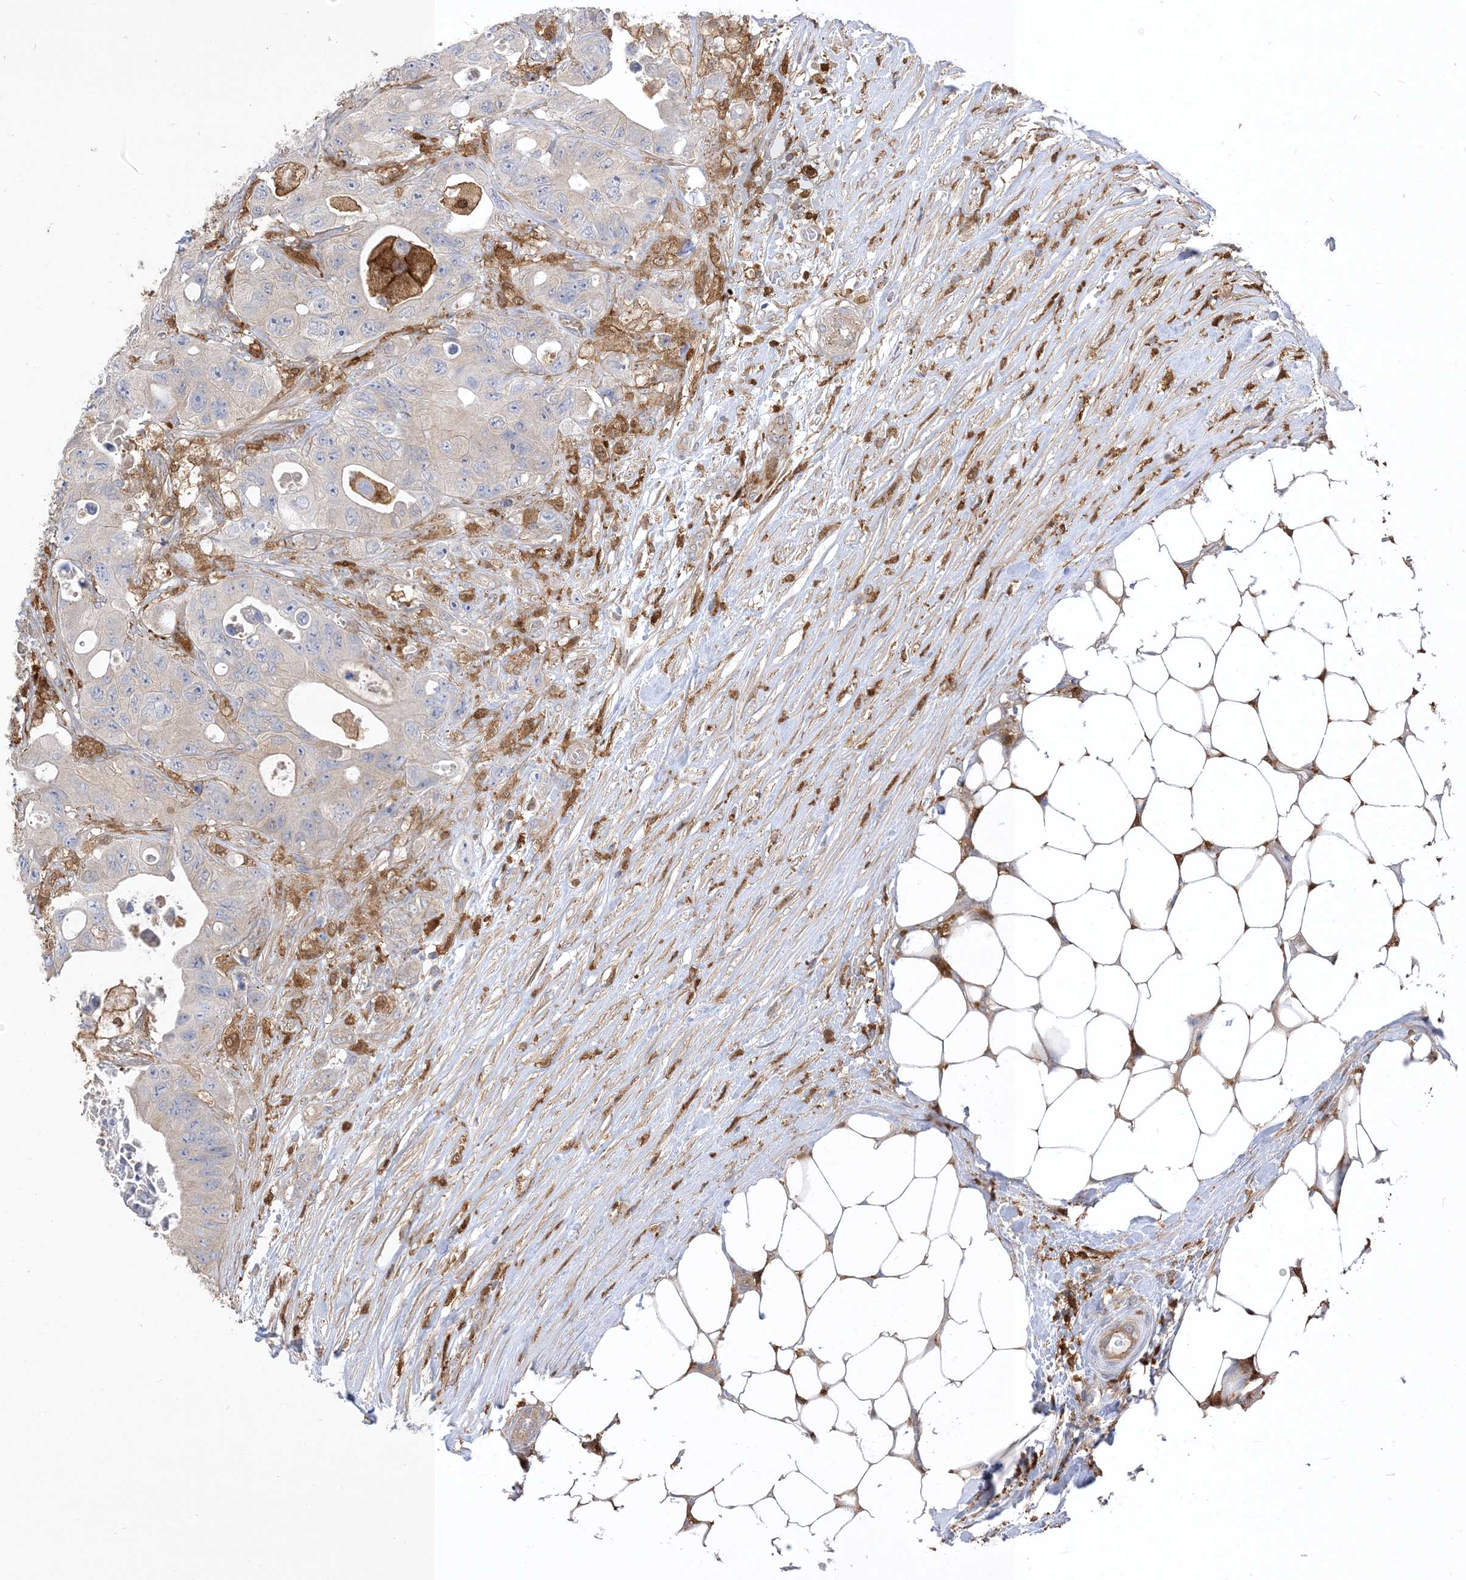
{"staining": {"intensity": "negative", "quantity": "none", "location": "none"}, "tissue": "colorectal cancer", "cell_type": "Tumor cells", "image_type": "cancer", "snomed": [{"axis": "morphology", "description": "Adenocarcinoma, NOS"}, {"axis": "topography", "description": "Colon"}], "caption": "The immunohistochemistry (IHC) image has no significant positivity in tumor cells of colorectal cancer tissue.", "gene": "NAGK", "patient": {"sex": "female", "age": 46}}